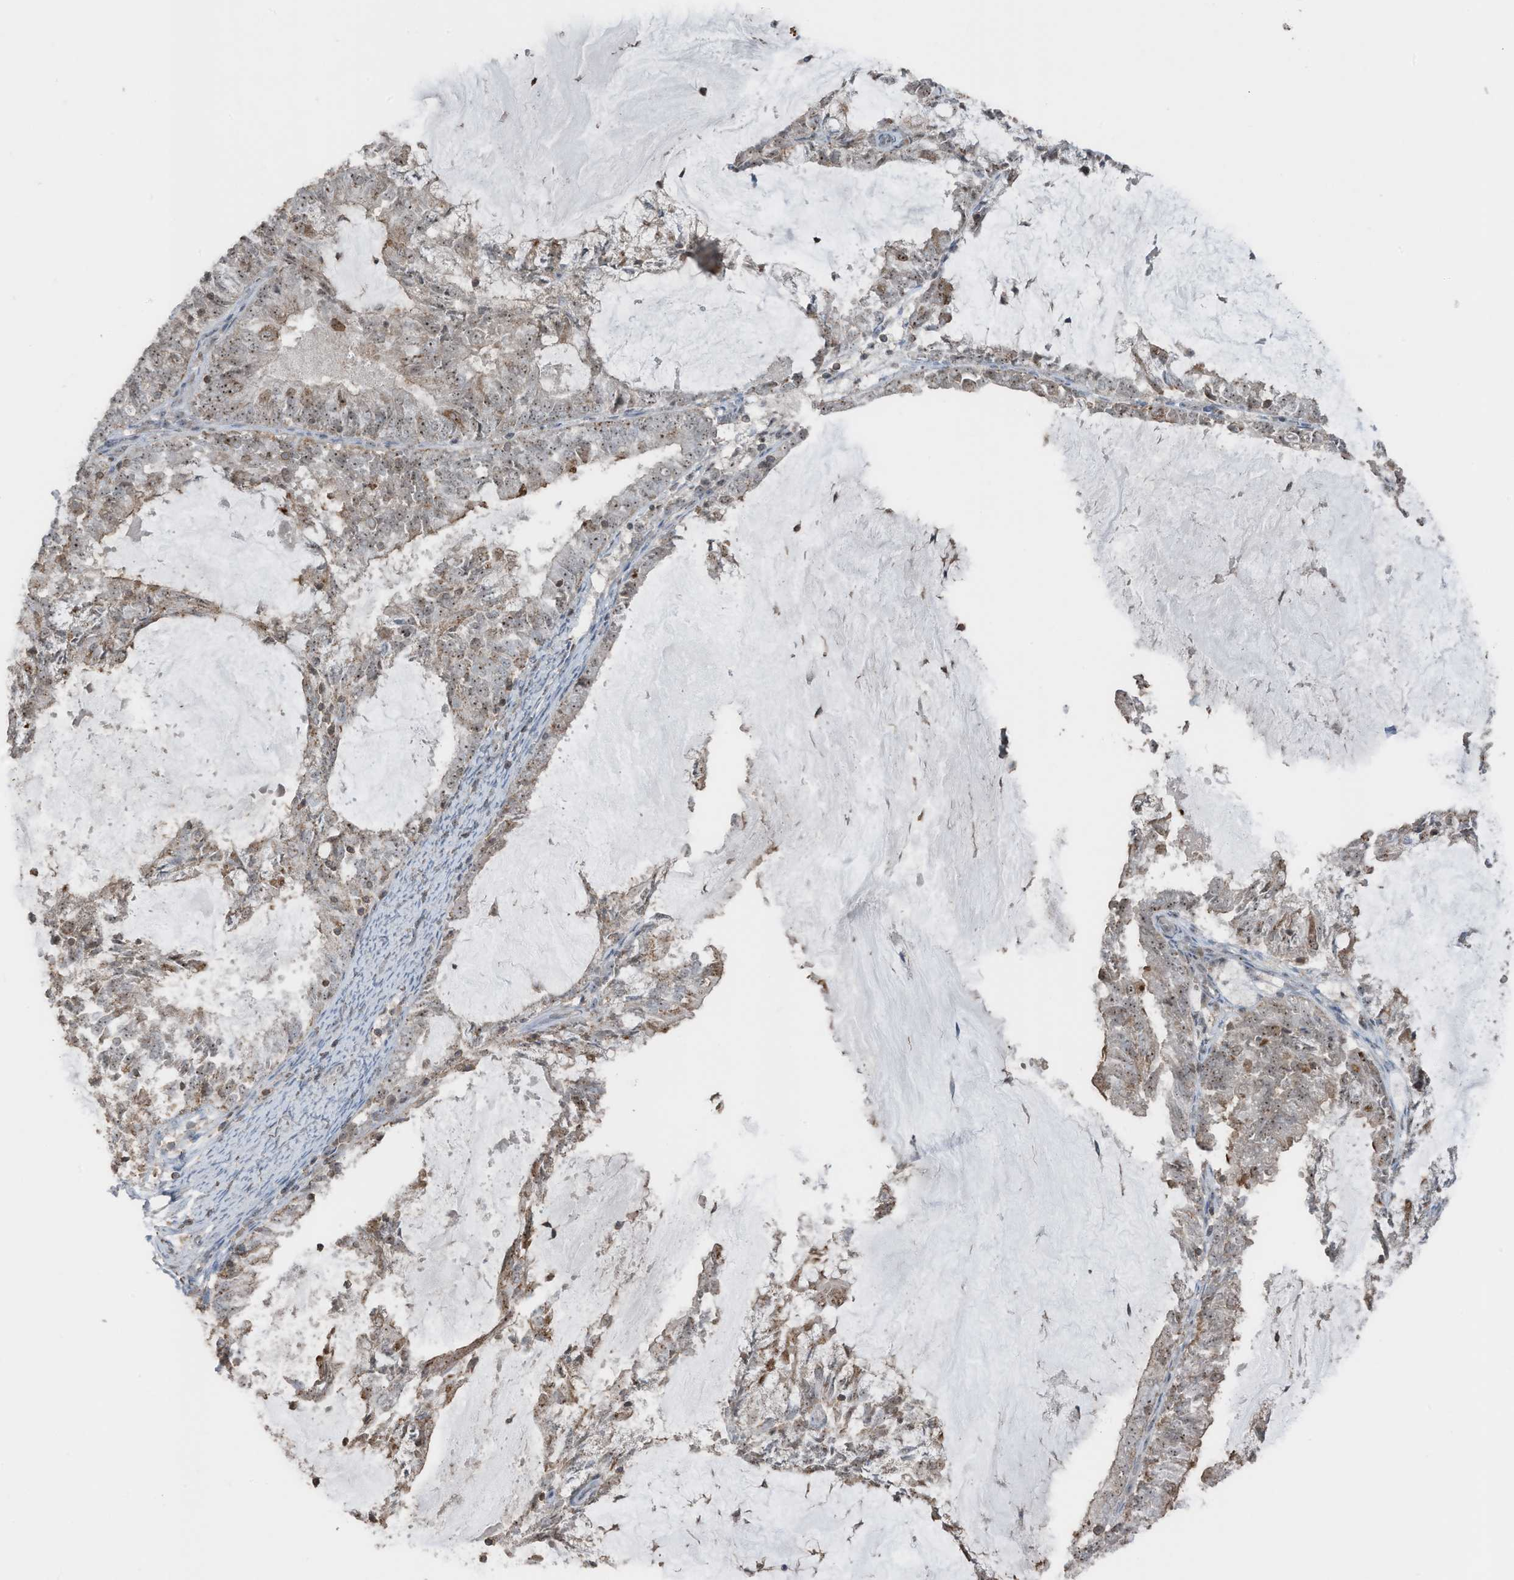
{"staining": {"intensity": "moderate", "quantity": ">75%", "location": "nuclear"}, "tissue": "endometrial cancer", "cell_type": "Tumor cells", "image_type": "cancer", "snomed": [{"axis": "morphology", "description": "Adenocarcinoma, NOS"}, {"axis": "topography", "description": "Endometrium"}], "caption": "Immunohistochemistry (IHC) histopathology image of human endometrial cancer (adenocarcinoma) stained for a protein (brown), which displays medium levels of moderate nuclear expression in about >75% of tumor cells.", "gene": "UTP3", "patient": {"sex": "female", "age": 57}}